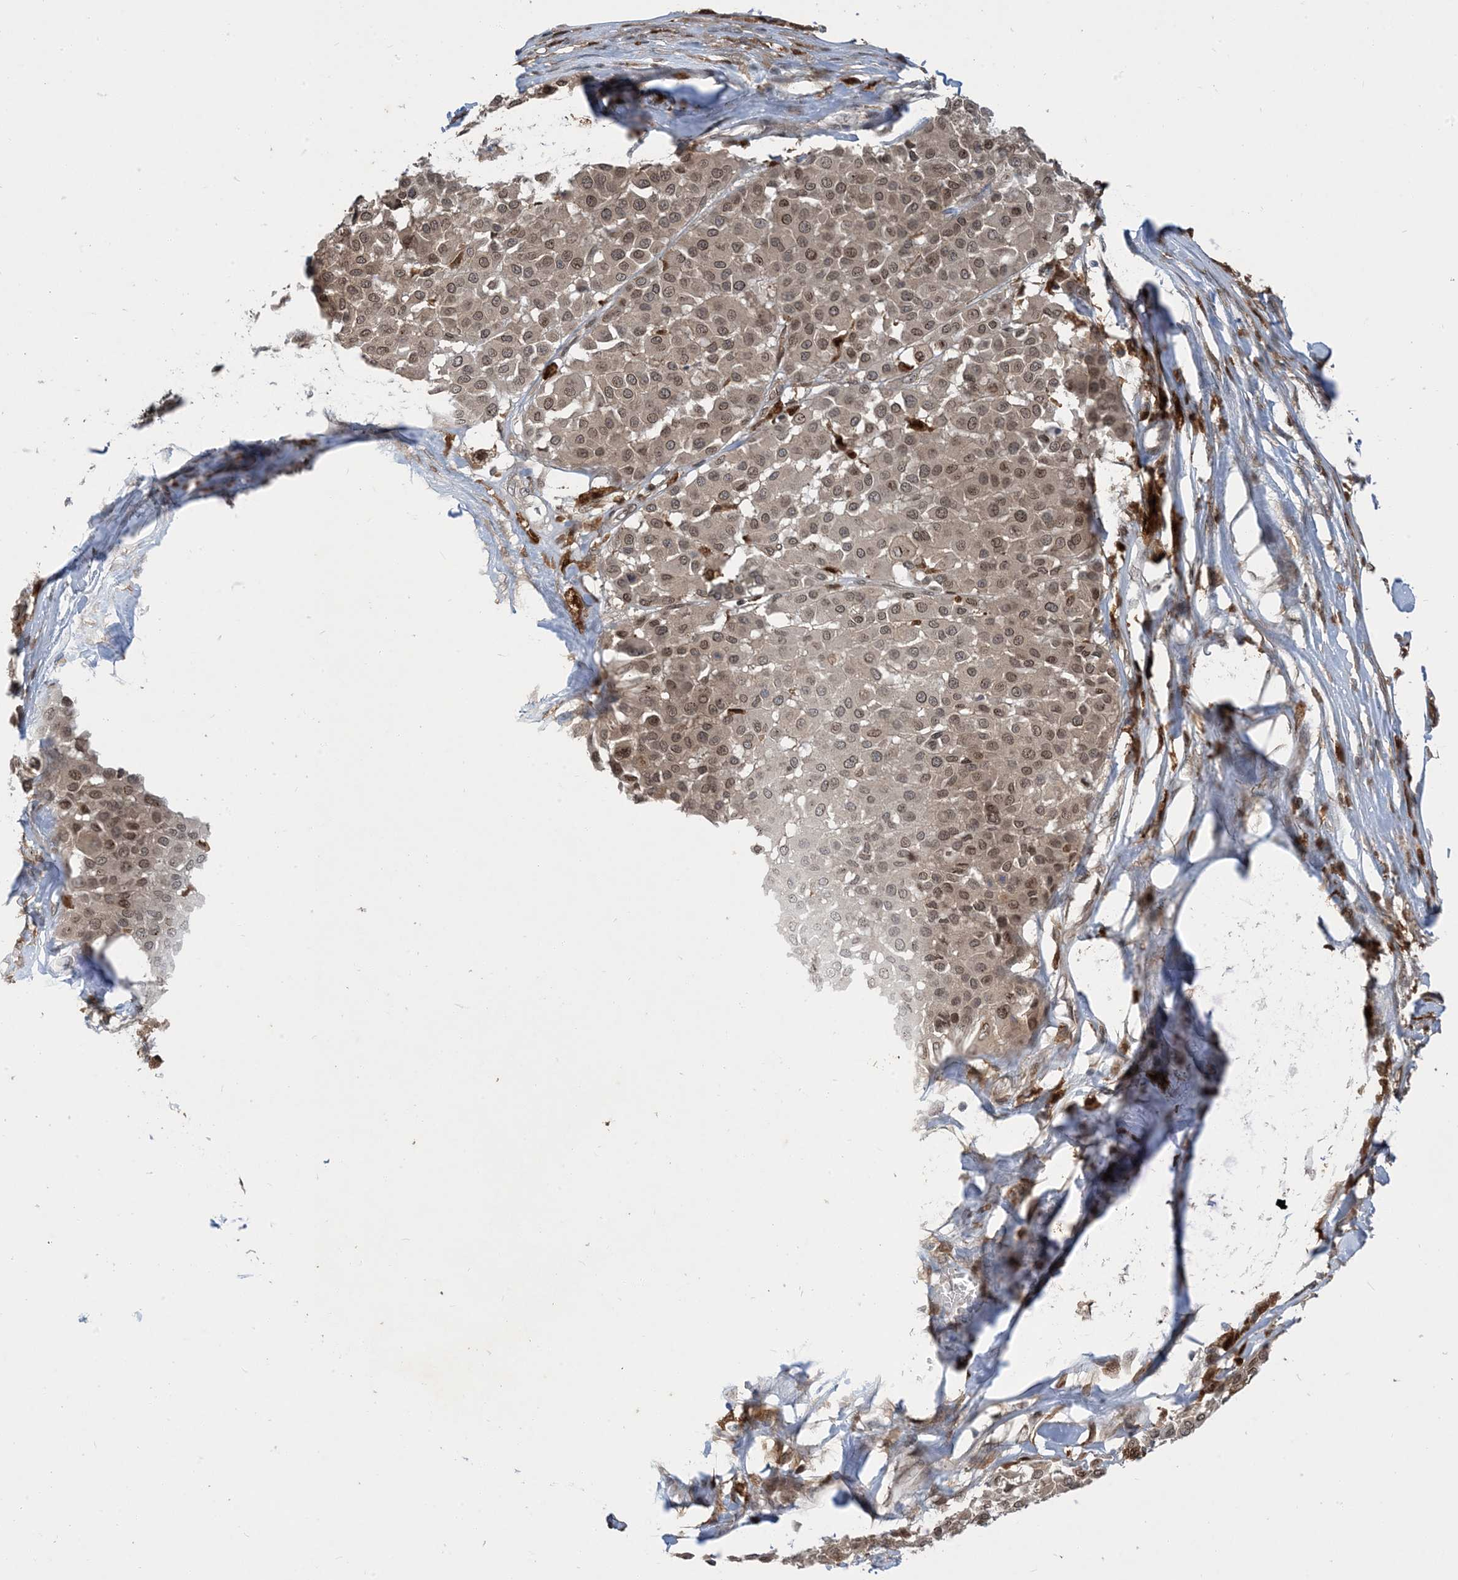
{"staining": {"intensity": "weak", "quantity": ">75%", "location": "nuclear"}, "tissue": "melanoma", "cell_type": "Tumor cells", "image_type": "cancer", "snomed": [{"axis": "morphology", "description": "Malignant melanoma, Metastatic site"}, {"axis": "topography", "description": "Soft tissue"}], "caption": "Immunohistochemical staining of human malignant melanoma (metastatic site) demonstrates weak nuclear protein staining in about >75% of tumor cells.", "gene": "NAGK", "patient": {"sex": "male", "age": 41}}